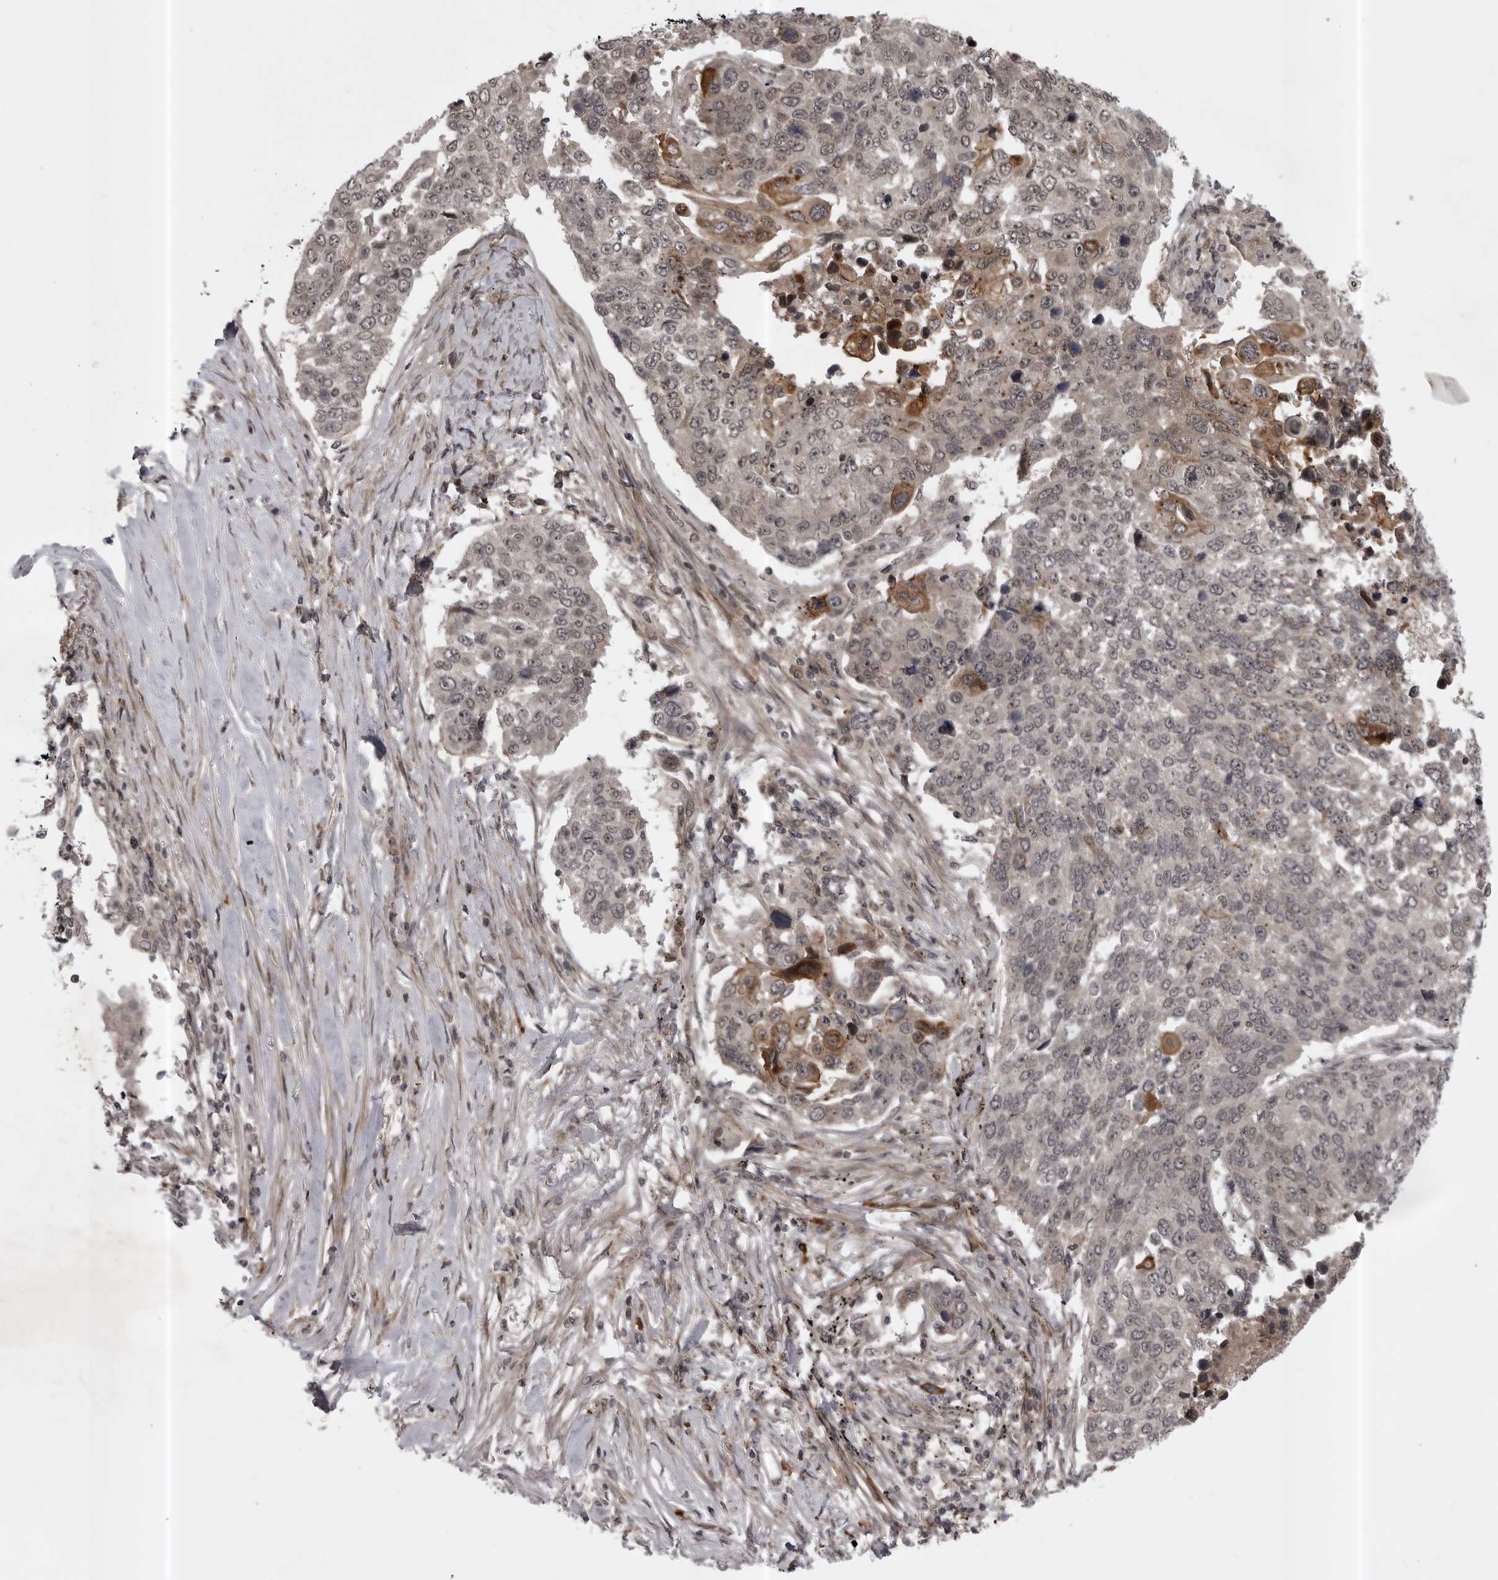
{"staining": {"intensity": "moderate", "quantity": "<25%", "location": "cytoplasmic/membranous"}, "tissue": "lung cancer", "cell_type": "Tumor cells", "image_type": "cancer", "snomed": [{"axis": "morphology", "description": "Squamous cell carcinoma, NOS"}, {"axis": "topography", "description": "Lung"}], "caption": "IHC (DAB (3,3'-diaminobenzidine)) staining of lung cancer (squamous cell carcinoma) demonstrates moderate cytoplasmic/membranous protein staining in about <25% of tumor cells. (IHC, brightfield microscopy, high magnification).", "gene": "SNX16", "patient": {"sex": "male", "age": 66}}